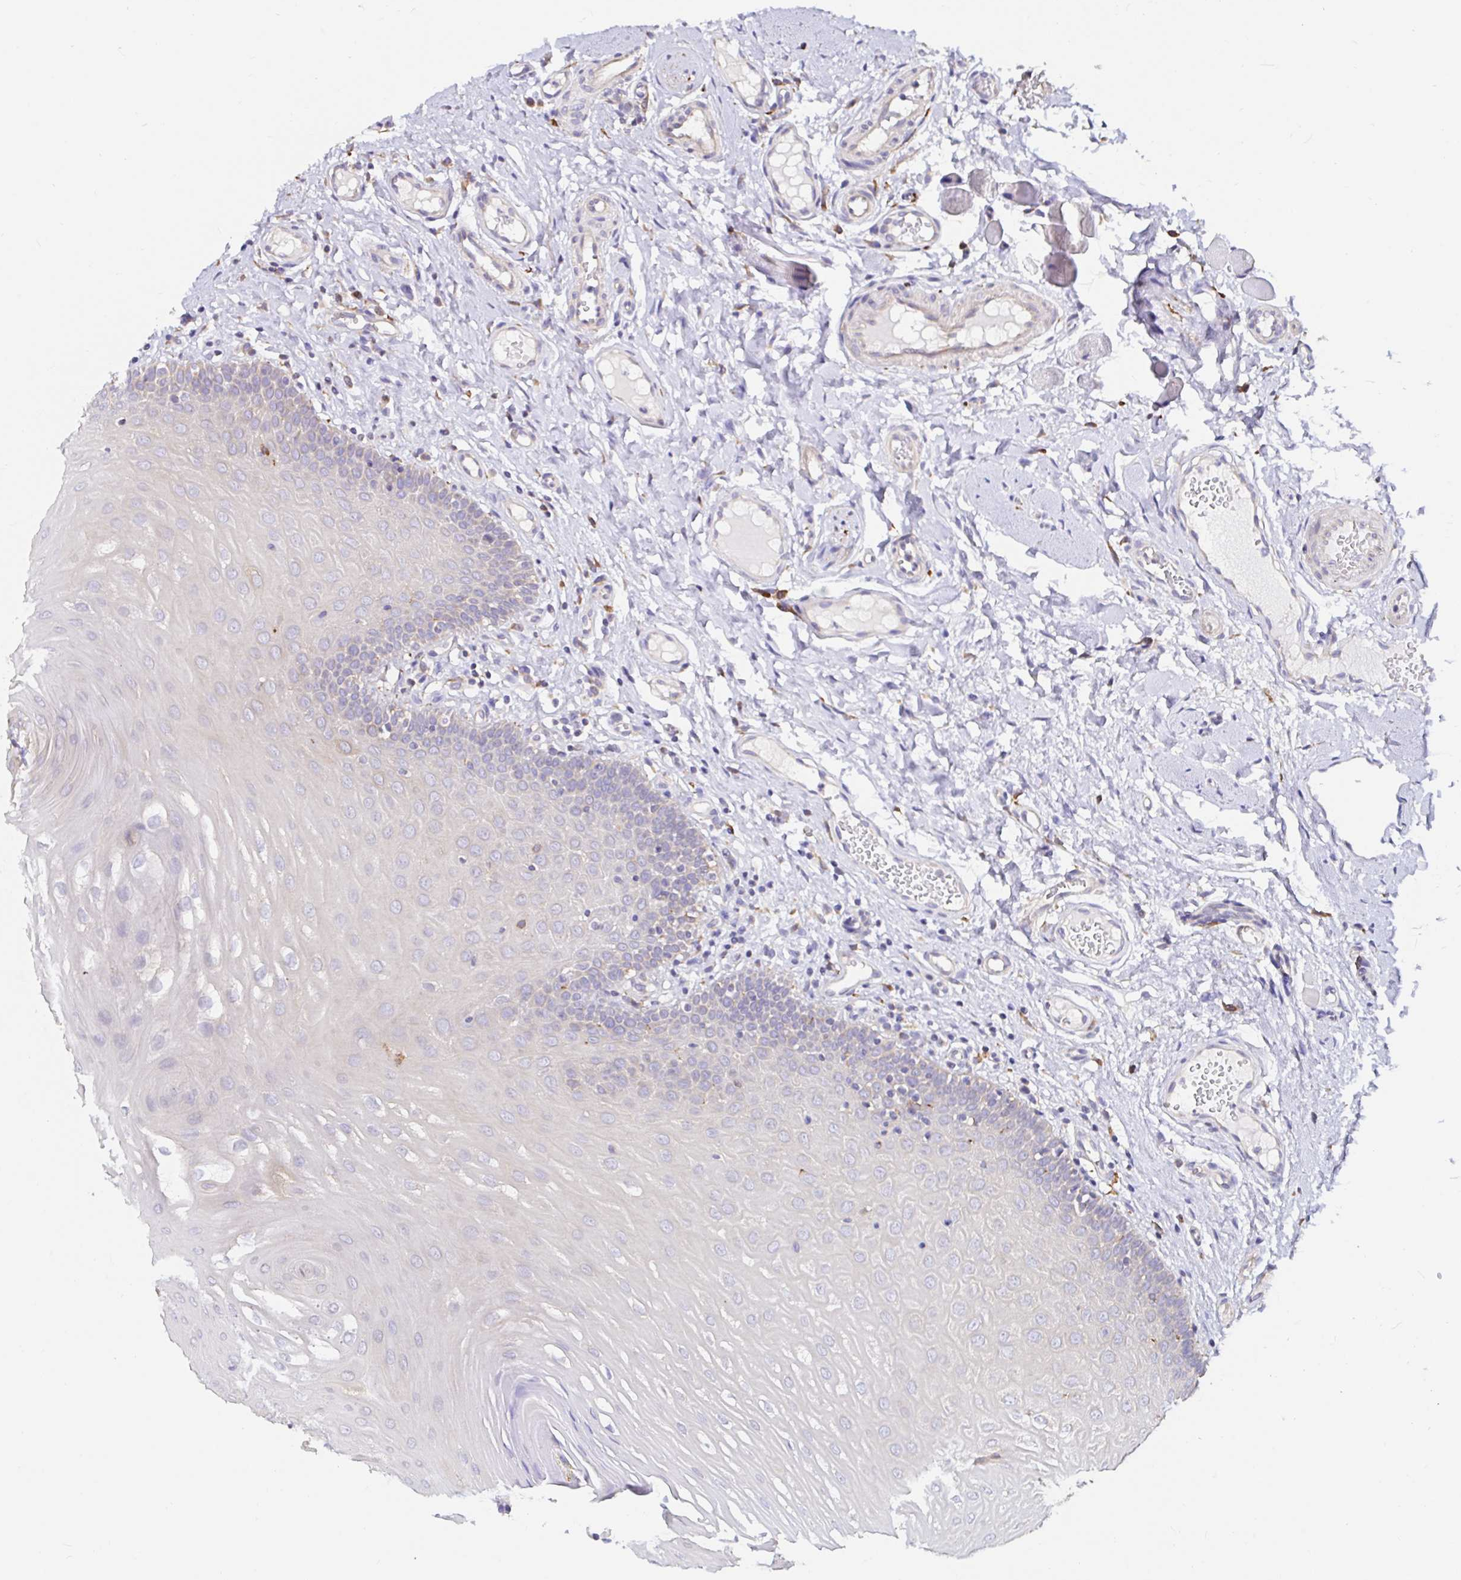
{"staining": {"intensity": "weak", "quantity": "25%-75%", "location": "cytoplasmic/membranous"}, "tissue": "oral mucosa", "cell_type": "Squamous epithelial cells", "image_type": "normal", "snomed": [{"axis": "morphology", "description": "Normal tissue, NOS"}, {"axis": "topography", "description": "Oral tissue"}, {"axis": "topography", "description": "Tounge, NOS"}], "caption": "Oral mucosa was stained to show a protein in brown. There is low levels of weak cytoplasmic/membranous positivity in about 25%-75% of squamous epithelial cells. (DAB IHC, brown staining for protein, blue staining for nuclei).", "gene": "MSR1", "patient": {"sex": "female", "age": 58}}